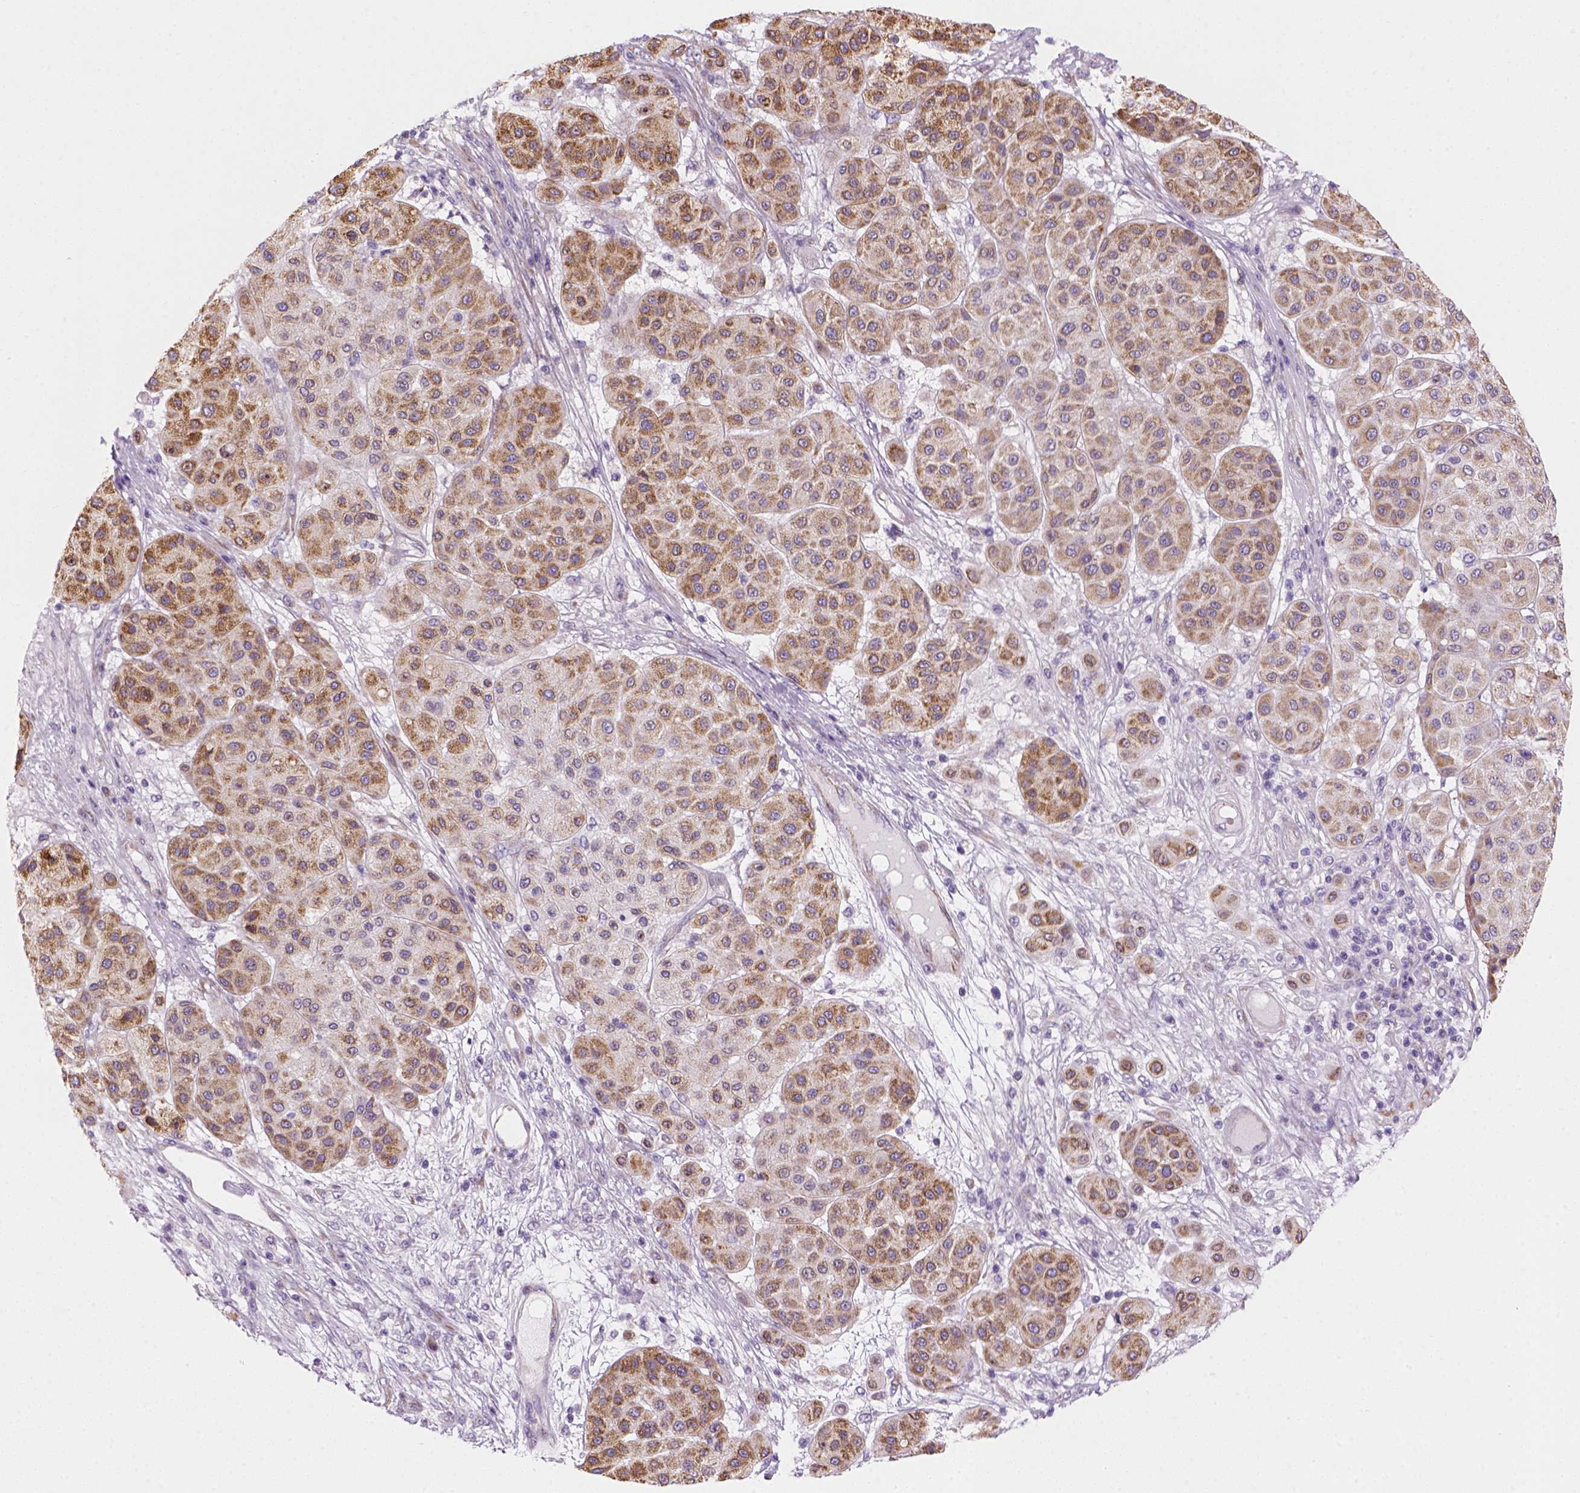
{"staining": {"intensity": "moderate", "quantity": "25%-75%", "location": "cytoplasmic/membranous"}, "tissue": "melanoma", "cell_type": "Tumor cells", "image_type": "cancer", "snomed": [{"axis": "morphology", "description": "Malignant melanoma, Metastatic site"}, {"axis": "topography", "description": "Smooth muscle"}], "caption": "A brown stain labels moderate cytoplasmic/membranous staining of a protein in malignant melanoma (metastatic site) tumor cells. The staining is performed using DAB brown chromogen to label protein expression. The nuclei are counter-stained blue using hematoxylin.", "gene": "CES2", "patient": {"sex": "male", "age": 41}}